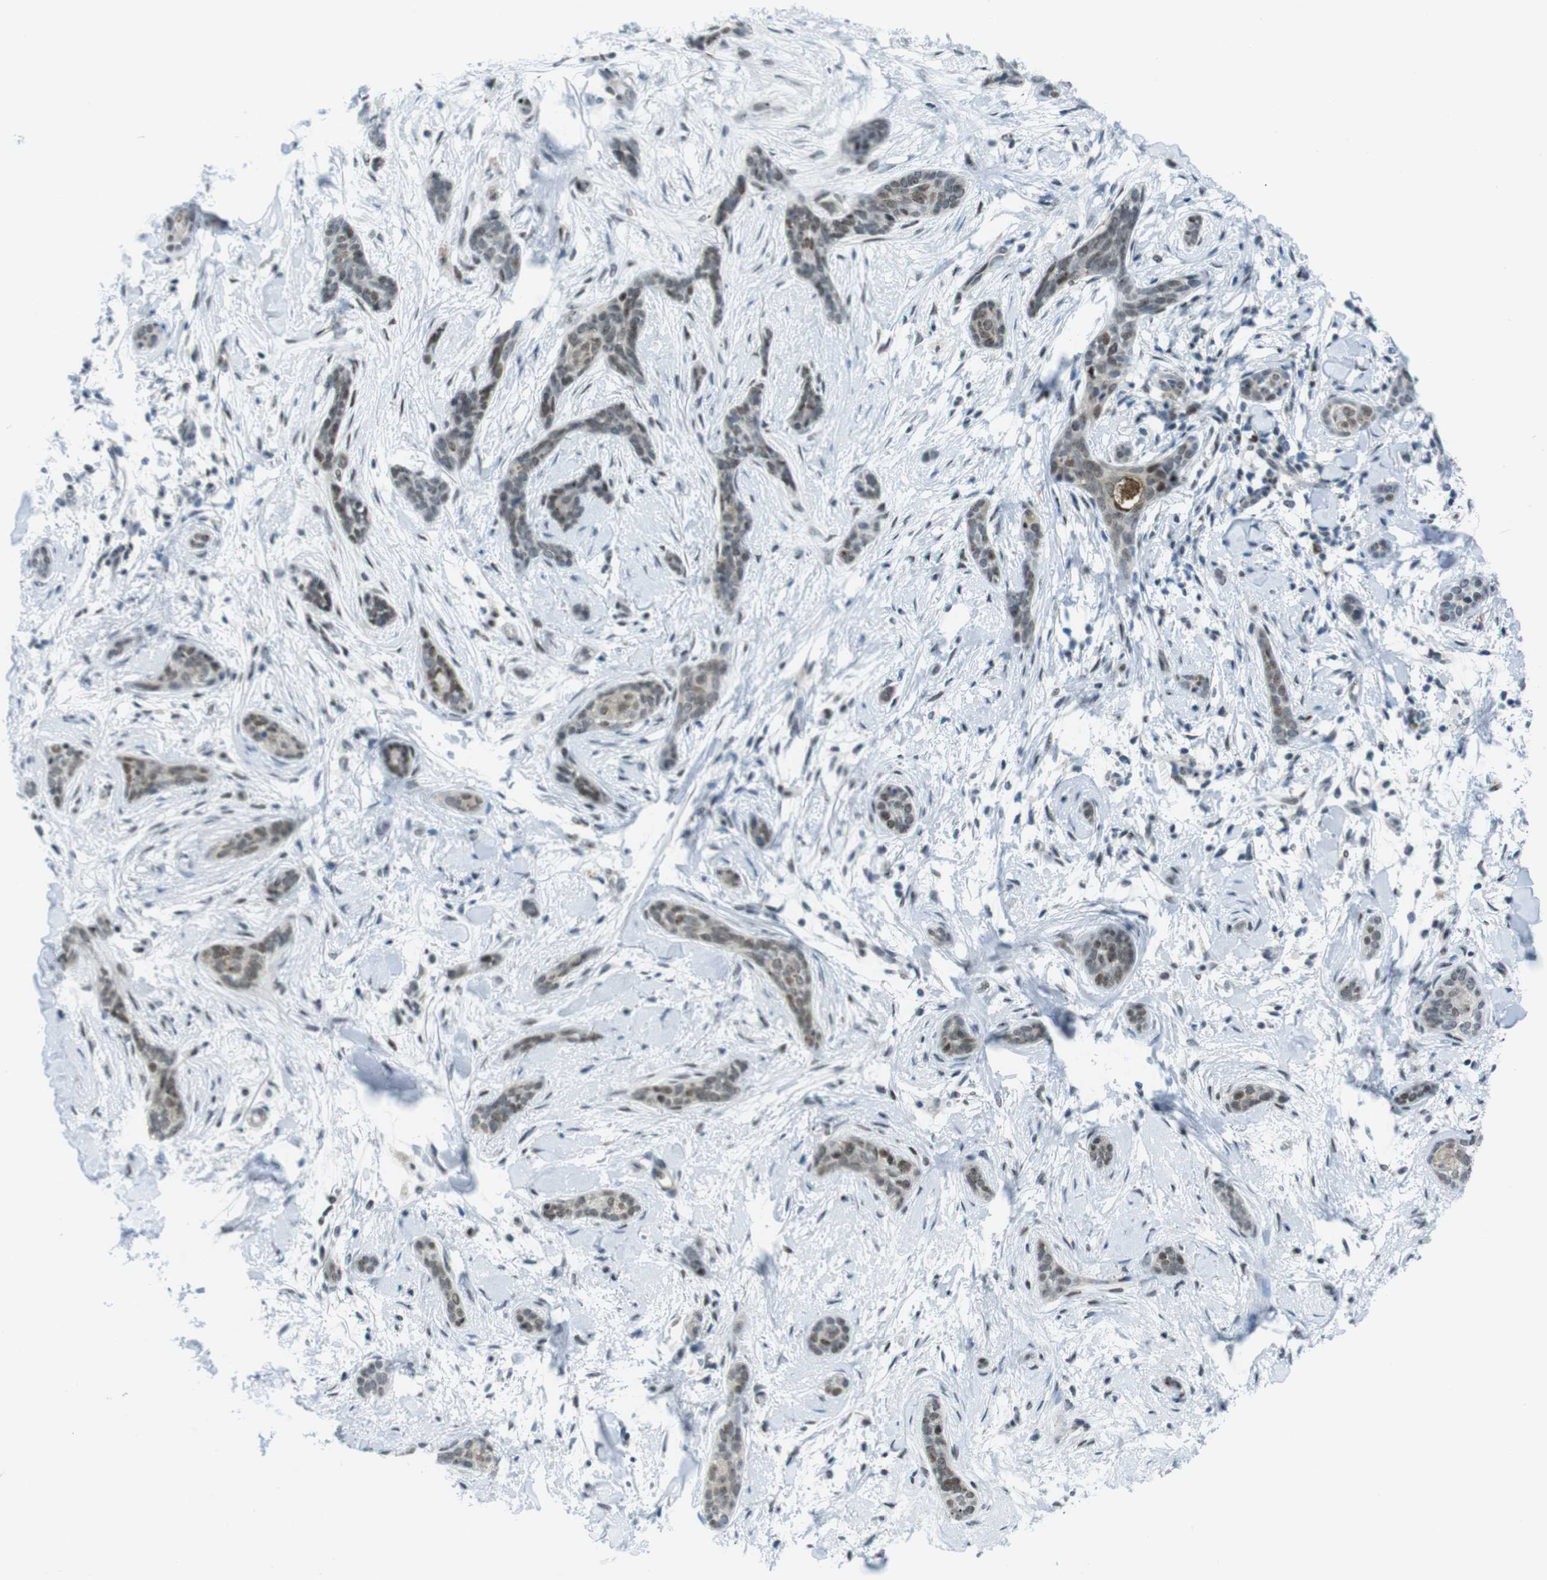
{"staining": {"intensity": "weak", "quantity": ">75%", "location": "nuclear"}, "tissue": "skin cancer", "cell_type": "Tumor cells", "image_type": "cancer", "snomed": [{"axis": "morphology", "description": "Basal cell carcinoma"}, {"axis": "morphology", "description": "Adnexal tumor, benign"}, {"axis": "topography", "description": "Skin"}], "caption": "Skin benign adnexal tumor was stained to show a protein in brown. There is low levels of weak nuclear expression in approximately >75% of tumor cells.", "gene": "UBB", "patient": {"sex": "female", "age": 42}}